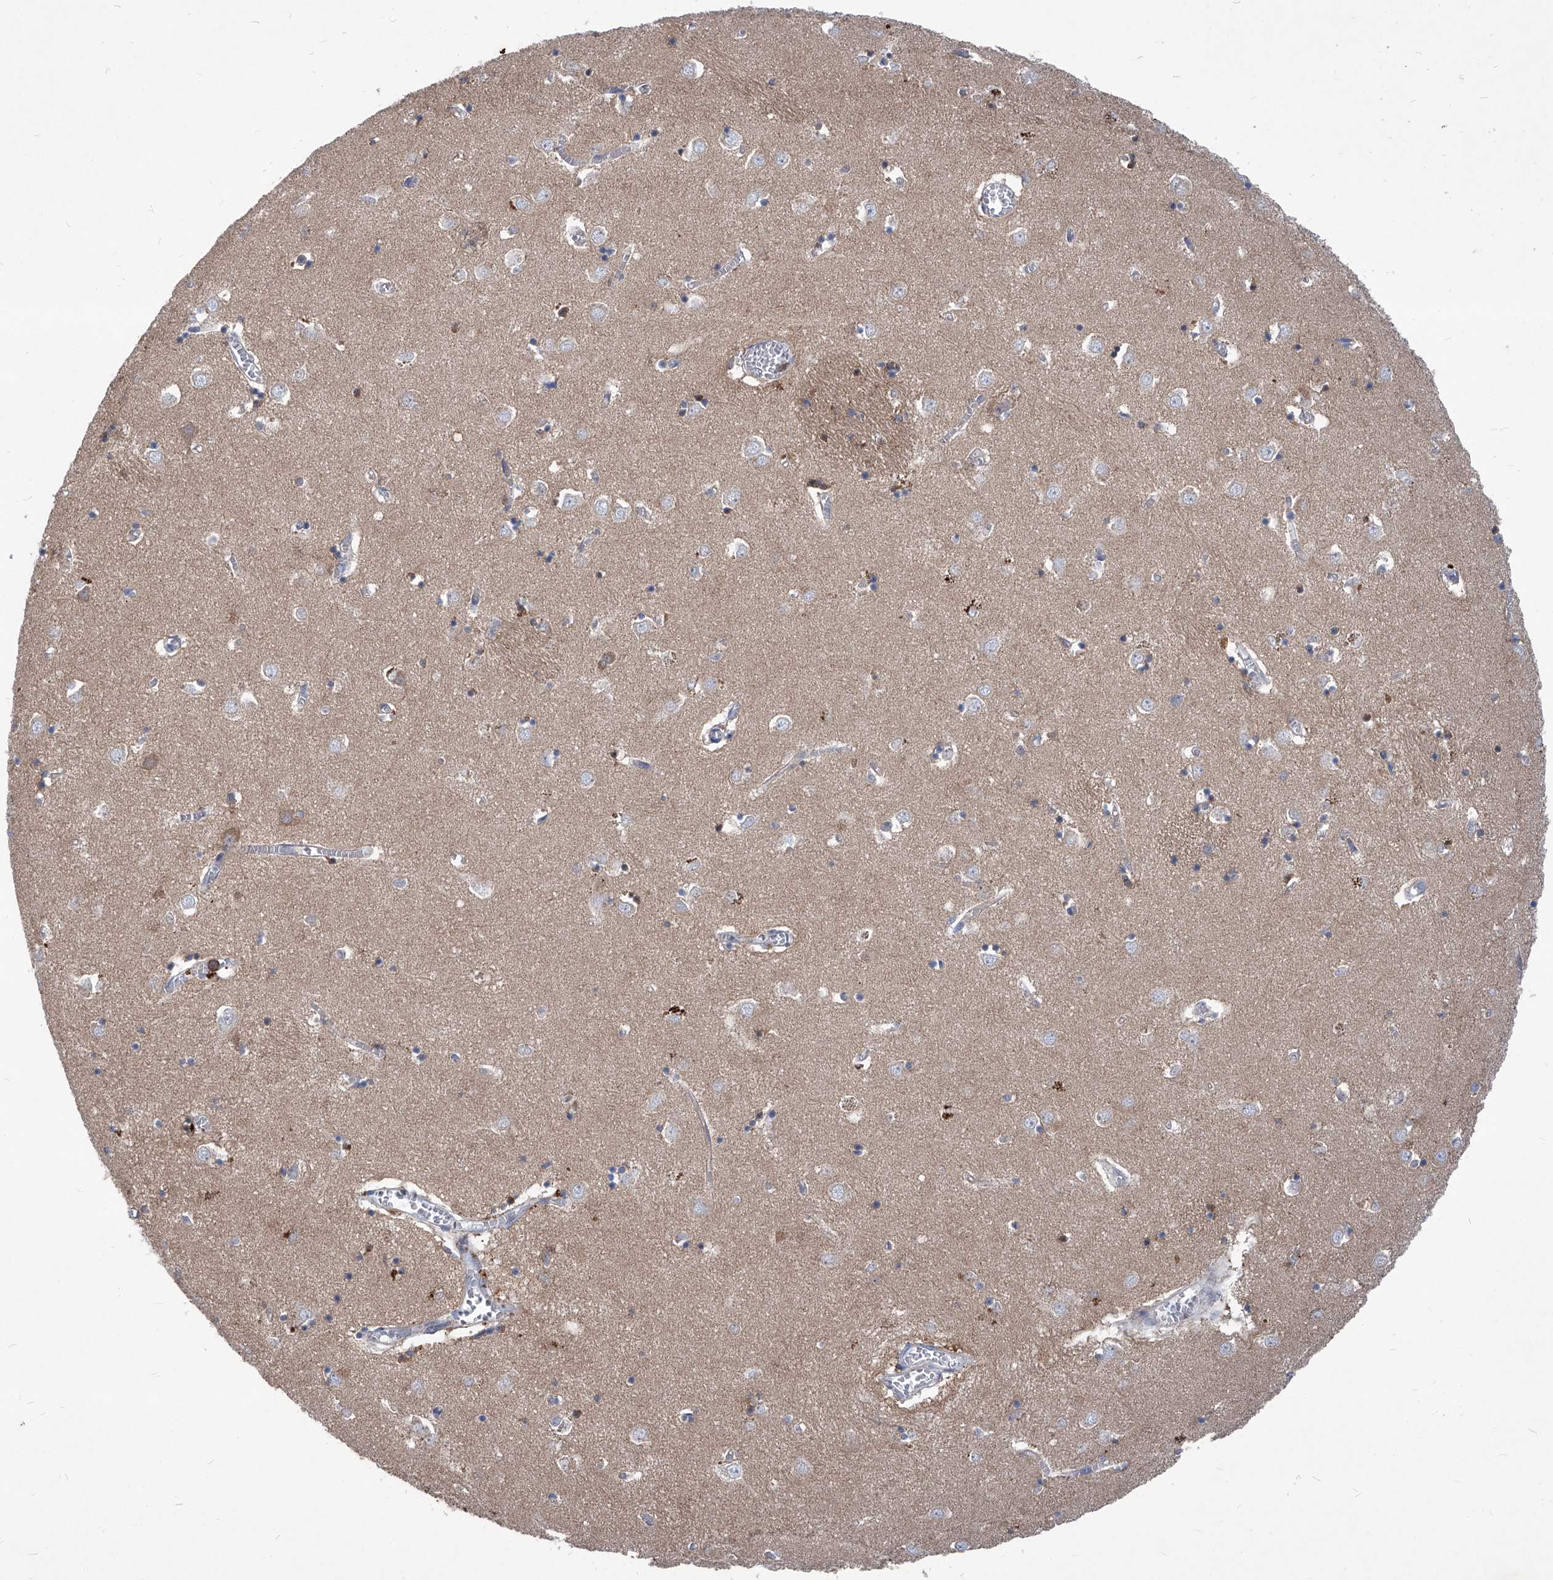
{"staining": {"intensity": "weak", "quantity": "<25%", "location": "cytoplasmic/membranous"}, "tissue": "caudate", "cell_type": "Glial cells", "image_type": "normal", "snomed": [{"axis": "morphology", "description": "Normal tissue, NOS"}, {"axis": "topography", "description": "Lateral ventricle wall"}], "caption": "Immunohistochemical staining of unremarkable caudate exhibits no significant expression in glial cells. (Brightfield microscopy of DAB IHC at high magnification).", "gene": "EPHA8", "patient": {"sex": "male", "age": 70}}